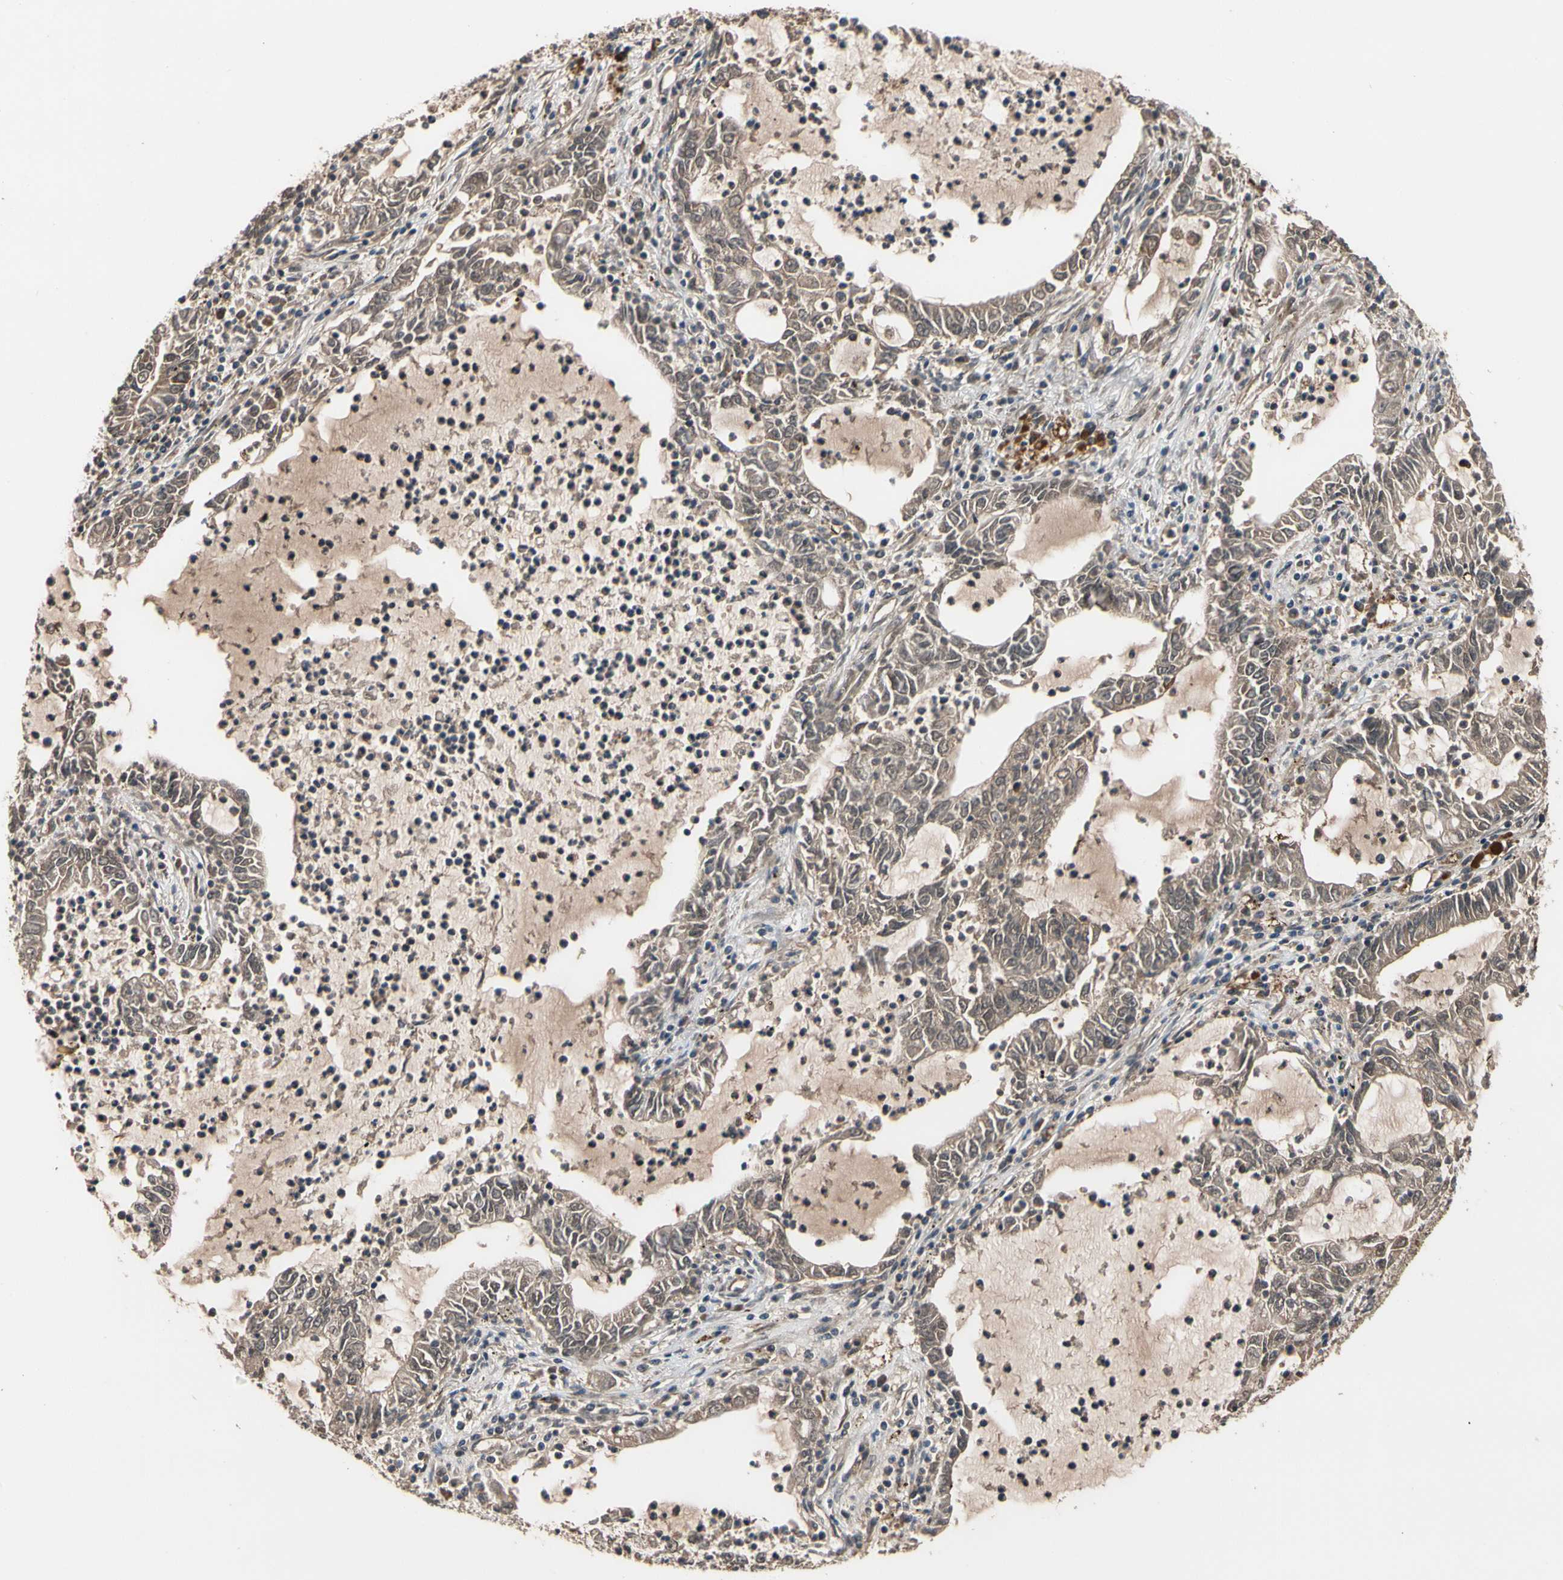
{"staining": {"intensity": "weak", "quantity": ">75%", "location": "cytoplasmic/membranous"}, "tissue": "lung cancer", "cell_type": "Tumor cells", "image_type": "cancer", "snomed": [{"axis": "morphology", "description": "Adenocarcinoma, NOS"}, {"axis": "topography", "description": "Lung"}], "caption": "Protein expression analysis of human lung cancer reveals weak cytoplasmic/membranous positivity in approximately >75% of tumor cells.", "gene": "CYTIP", "patient": {"sex": "female", "age": 51}}